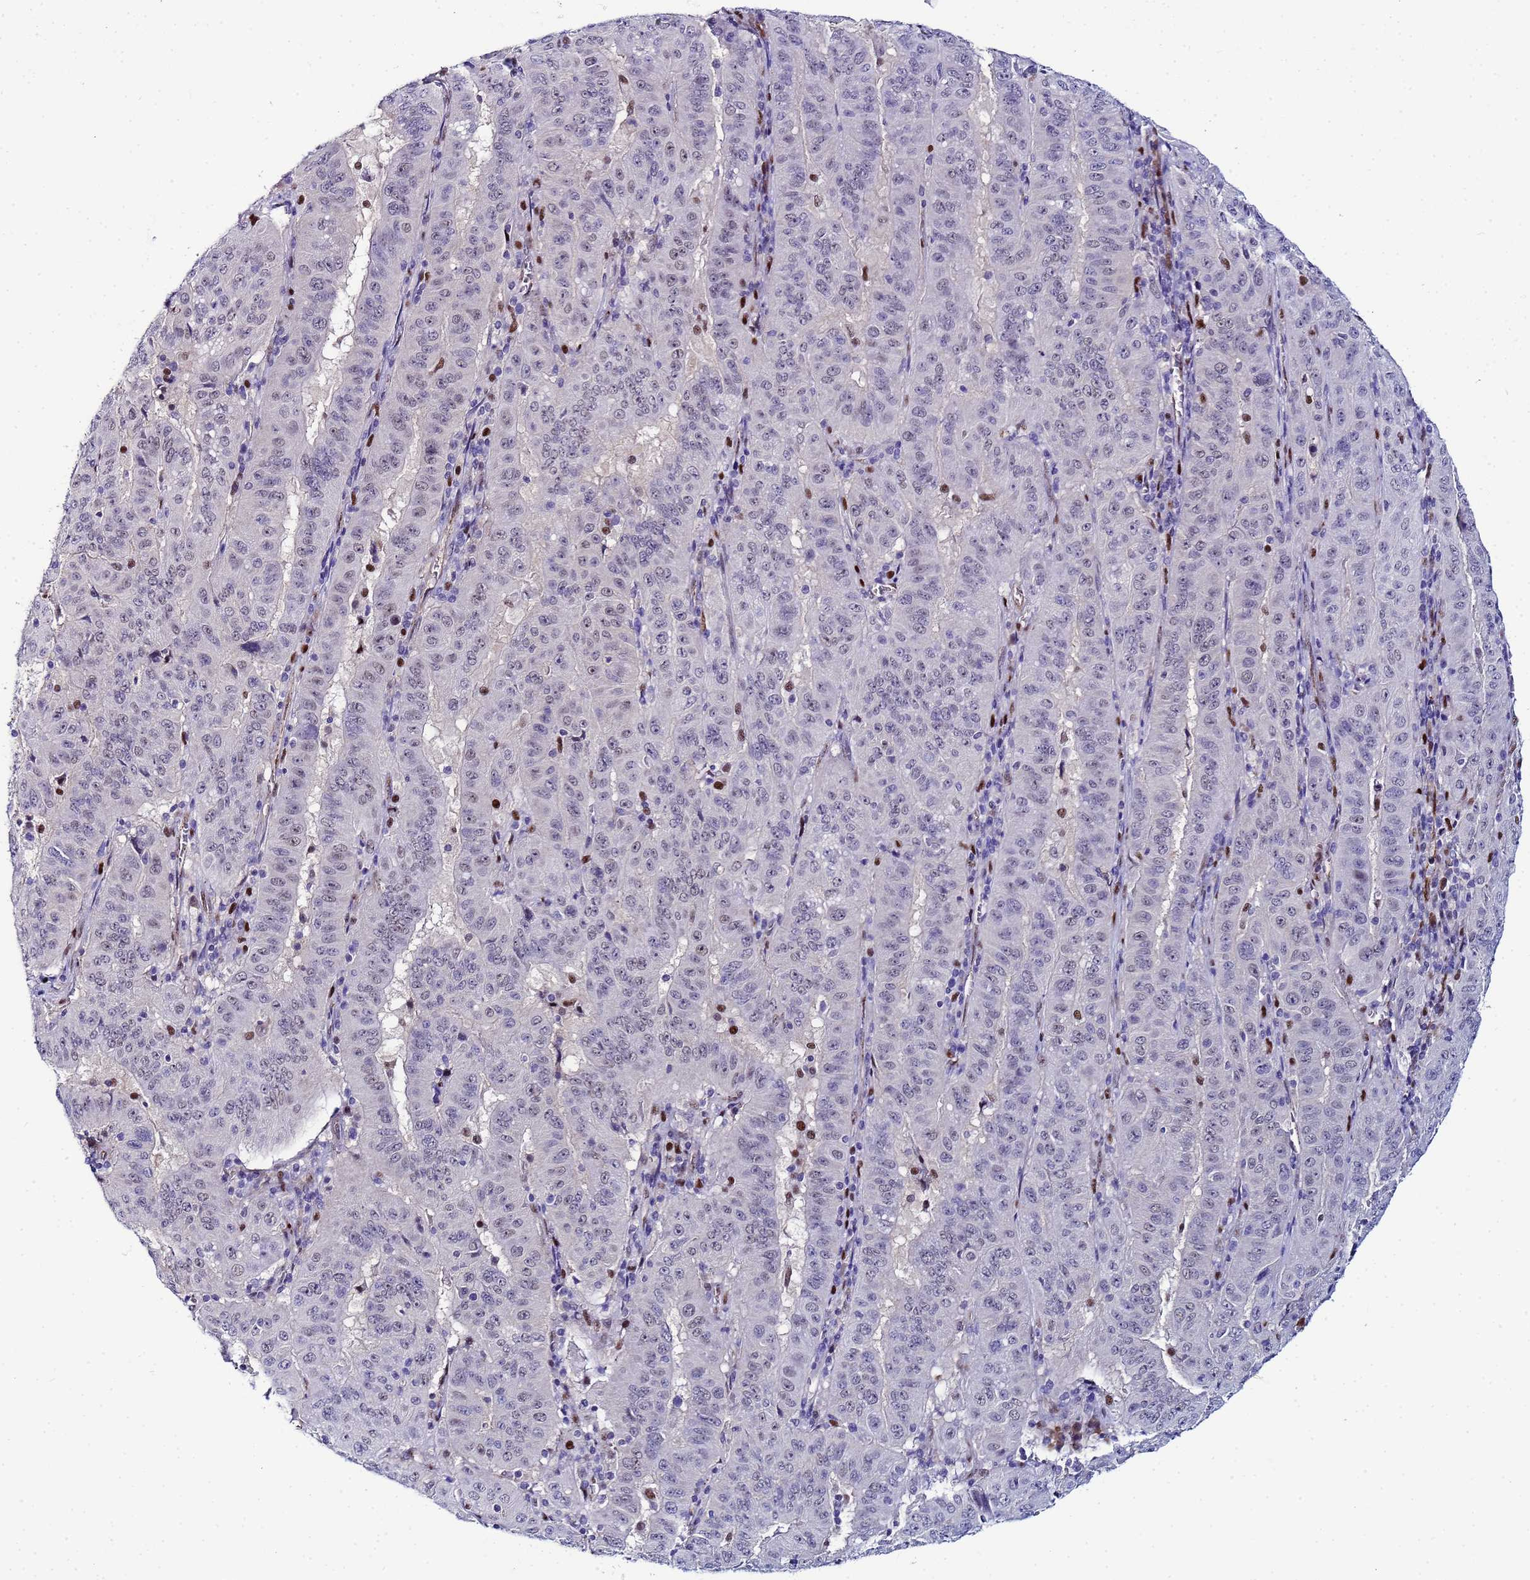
{"staining": {"intensity": "negative", "quantity": "none", "location": "none"}, "tissue": "pancreatic cancer", "cell_type": "Tumor cells", "image_type": "cancer", "snomed": [{"axis": "morphology", "description": "Adenocarcinoma, NOS"}, {"axis": "topography", "description": "Pancreas"}], "caption": "High magnification brightfield microscopy of adenocarcinoma (pancreatic) stained with DAB (brown) and counterstained with hematoxylin (blue): tumor cells show no significant expression.", "gene": "SLC25A37", "patient": {"sex": "male", "age": 63}}